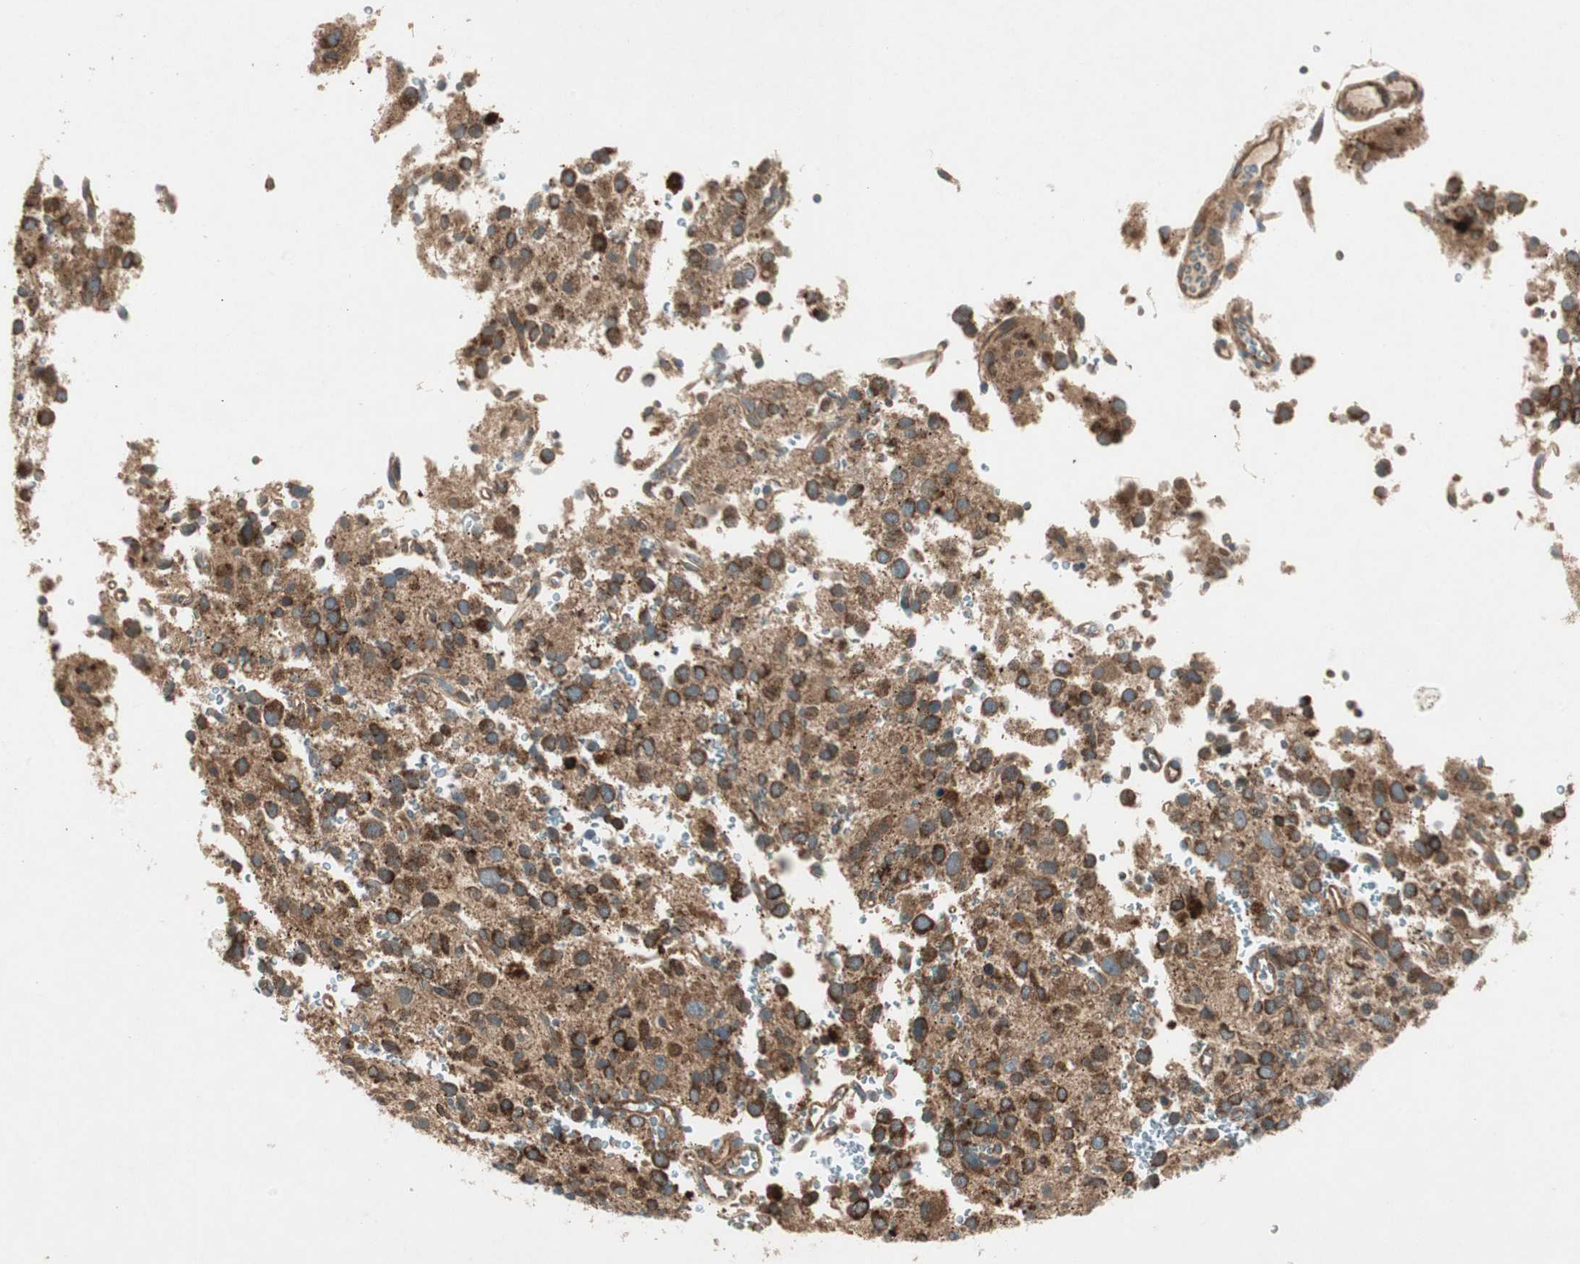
{"staining": {"intensity": "strong", "quantity": ">75%", "location": "cytoplasmic/membranous"}, "tissue": "glioma", "cell_type": "Tumor cells", "image_type": "cancer", "snomed": [{"axis": "morphology", "description": "Glioma, malignant, High grade"}, {"axis": "topography", "description": "Brain"}], "caption": "Protein staining of glioma tissue reveals strong cytoplasmic/membranous staining in about >75% of tumor cells.", "gene": "CHADL", "patient": {"sex": "male", "age": 47}}